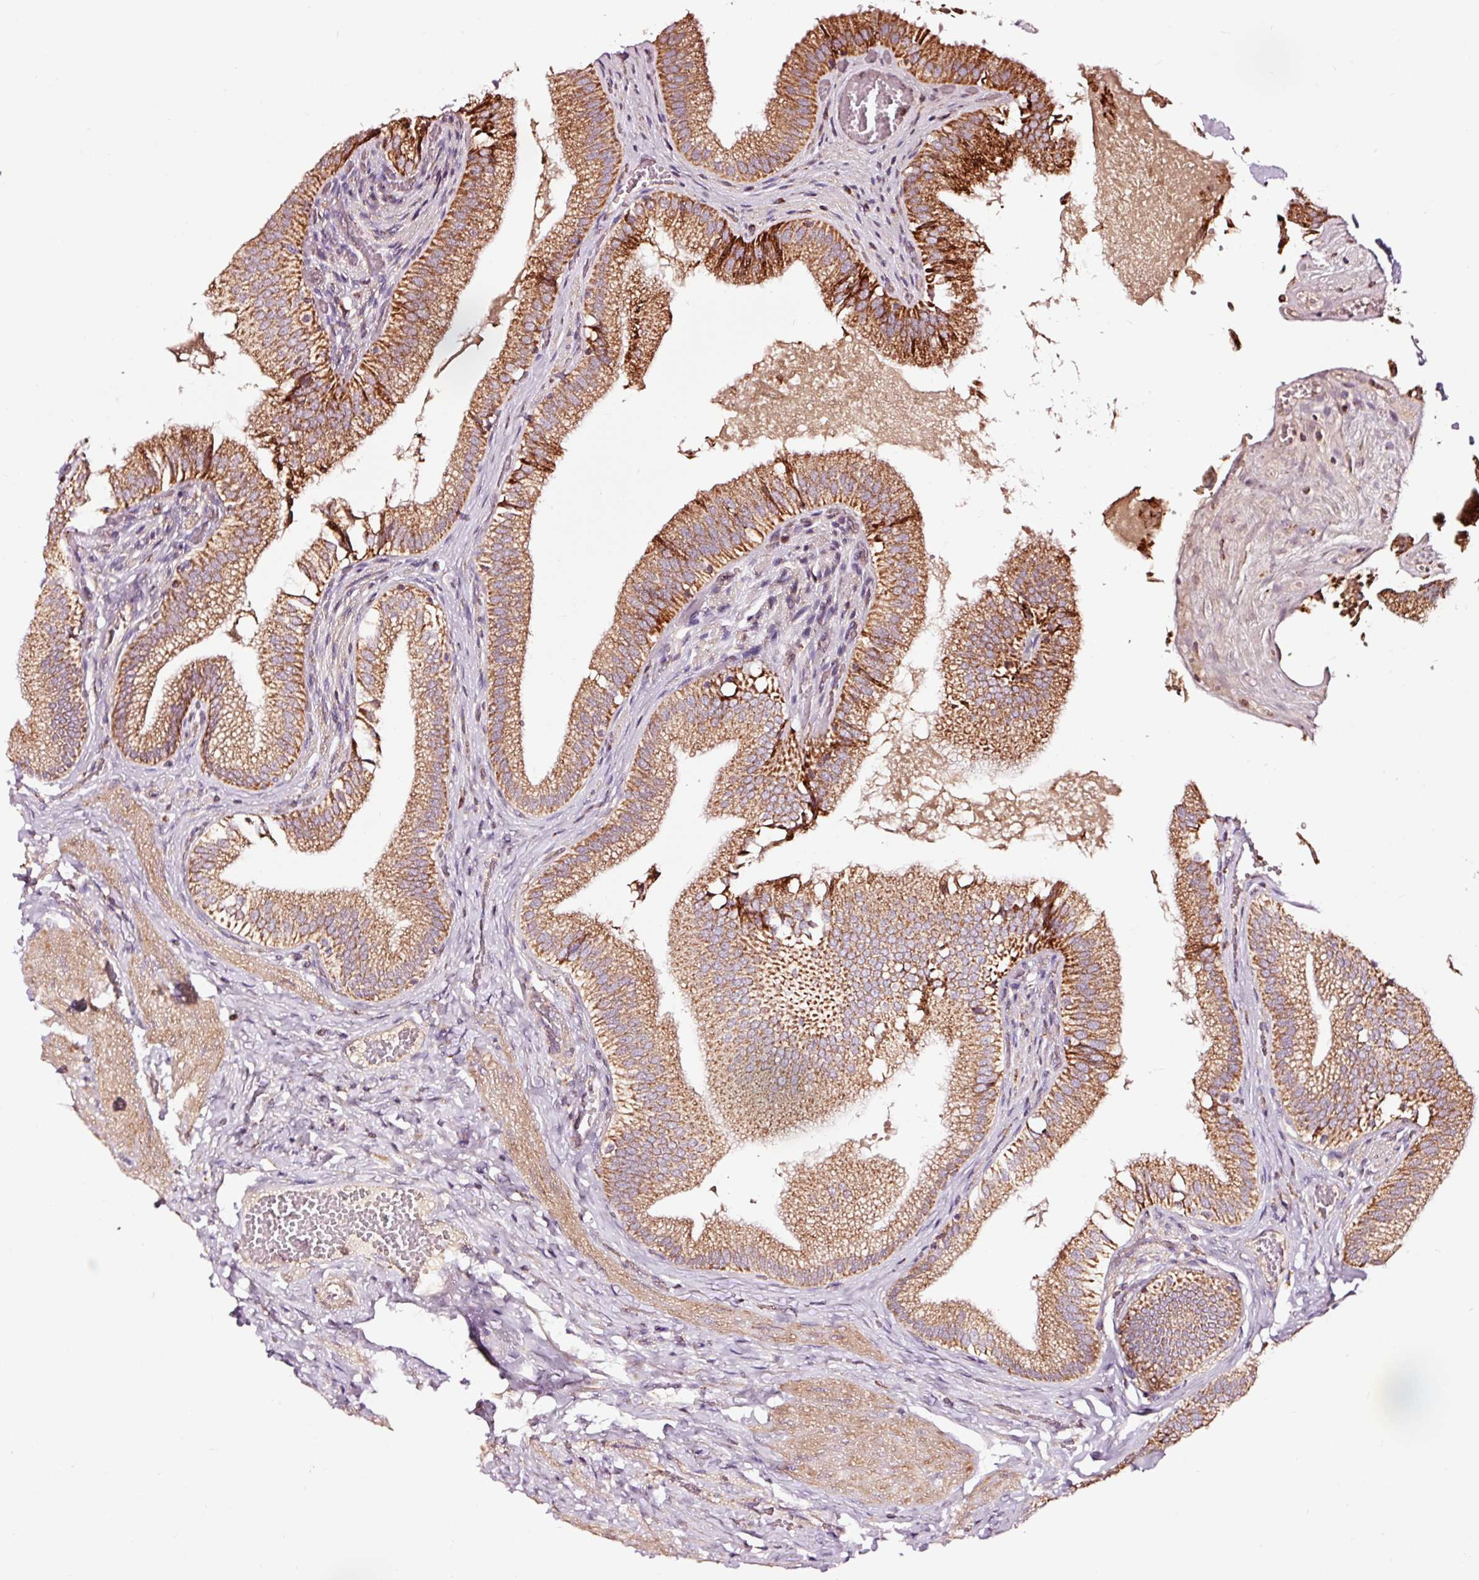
{"staining": {"intensity": "strong", "quantity": ">75%", "location": "cytoplasmic/membranous"}, "tissue": "gallbladder", "cell_type": "Glandular cells", "image_type": "normal", "snomed": [{"axis": "morphology", "description": "Normal tissue, NOS"}, {"axis": "topography", "description": "Gallbladder"}, {"axis": "topography", "description": "Peripheral nerve tissue"}], "caption": "DAB immunohistochemical staining of normal human gallbladder reveals strong cytoplasmic/membranous protein positivity in approximately >75% of glandular cells. The protein of interest is stained brown, and the nuclei are stained in blue (DAB (3,3'-diaminobenzidine) IHC with brightfield microscopy, high magnification).", "gene": "TPM1", "patient": {"sex": "male", "age": 17}}